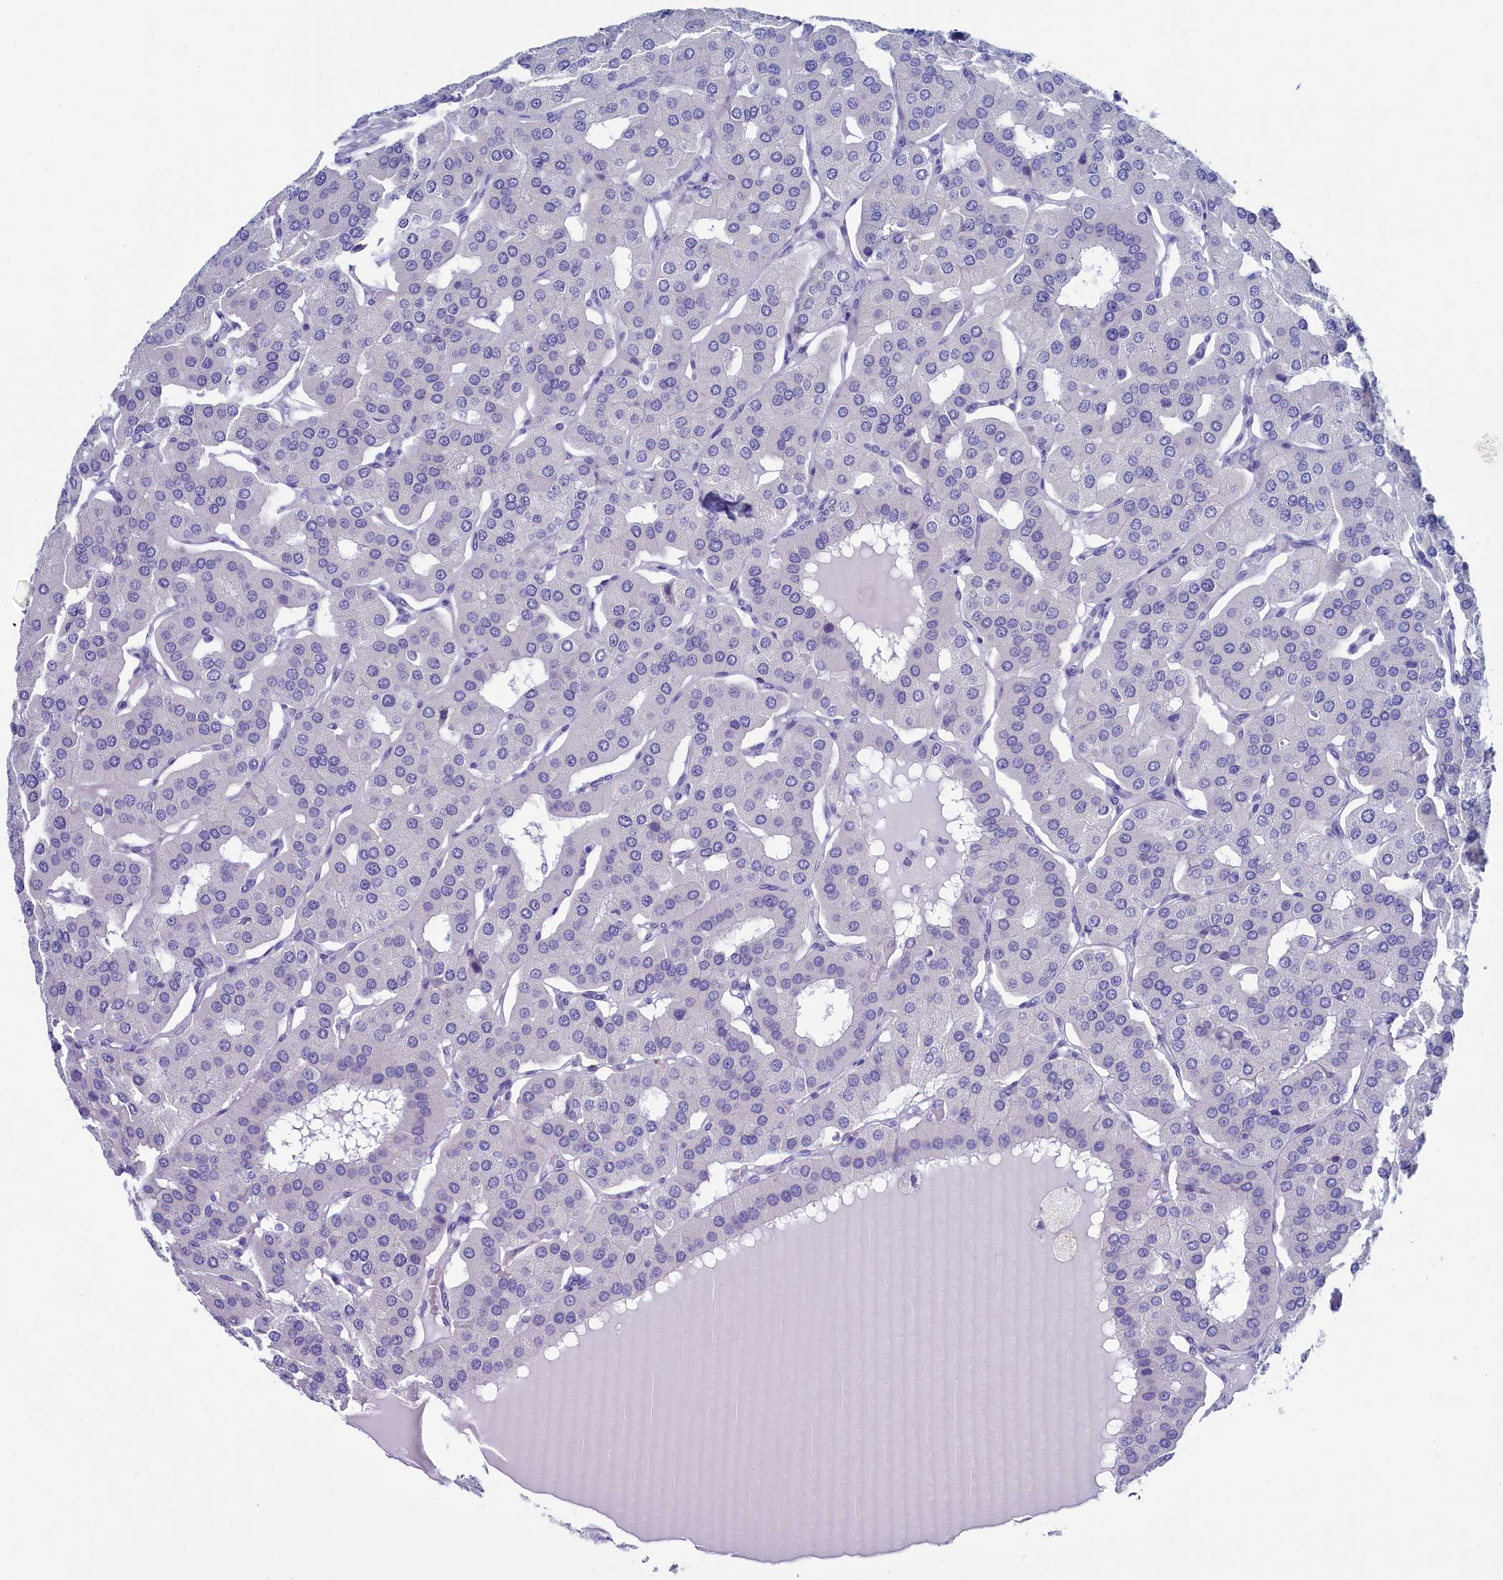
{"staining": {"intensity": "negative", "quantity": "none", "location": "none"}, "tissue": "parathyroid gland", "cell_type": "Glandular cells", "image_type": "normal", "snomed": [{"axis": "morphology", "description": "Normal tissue, NOS"}, {"axis": "morphology", "description": "Adenoma, NOS"}, {"axis": "topography", "description": "Parathyroid gland"}], "caption": "This is an immunohistochemistry photomicrograph of benign parathyroid gland. There is no expression in glandular cells.", "gene": "SKA3", "patient": {"sex": "female", "age": 86}}